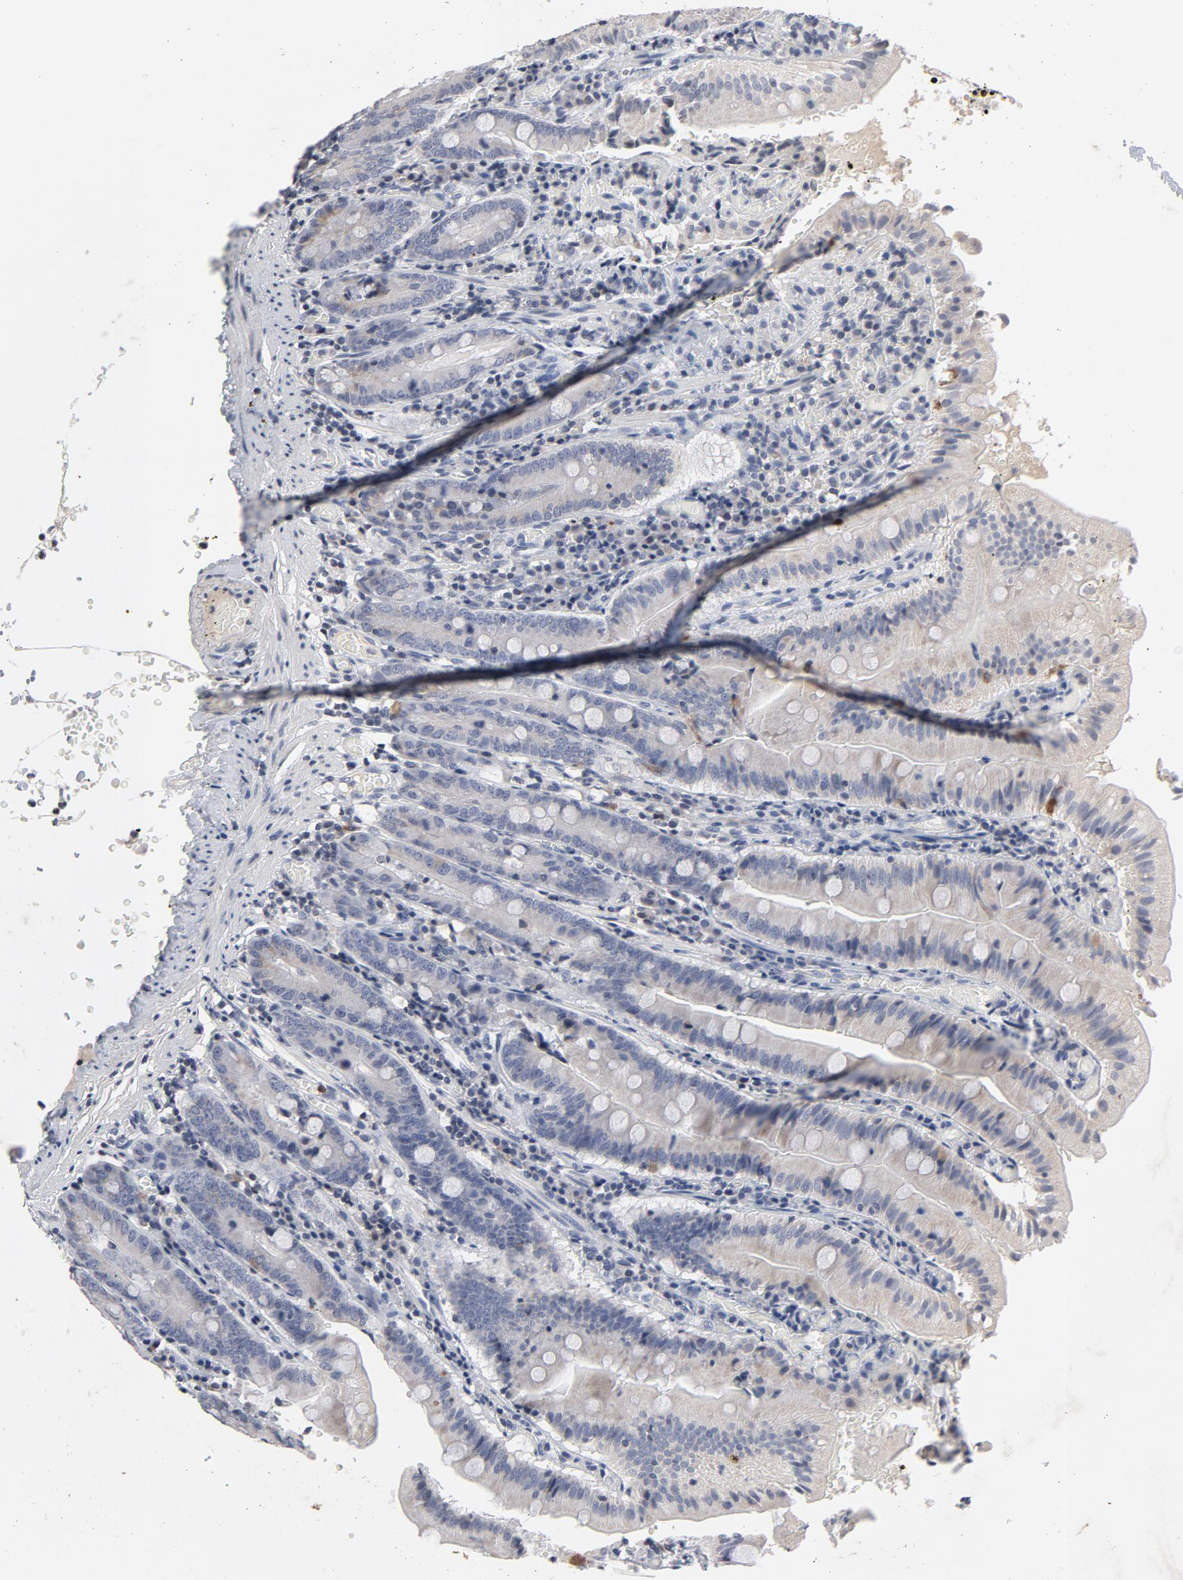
{"staining": {"intensity": "weak", "quantity": "25%-75%", "location": "cytoplasmic/membranous"}, "tissue": "small intestine", "cell_type": "Glandular cells", "image_type": "normal", "snomed": [{"axis": "morphology", "description": "Normal tissue, NOS"}, {"axis": "topography", "description": "Small intestine"}], "caption": "IHC image of normal small intestine: small intestine stained using IHC exhibits low levels of weak protein expression localized specifically in the cytoplasmic/membranous of glandular cells, appearing as a cytoplasmic/membranous brown color.", "gene": "TCL1A", "patient": {"sex": "male", "age": 71}}